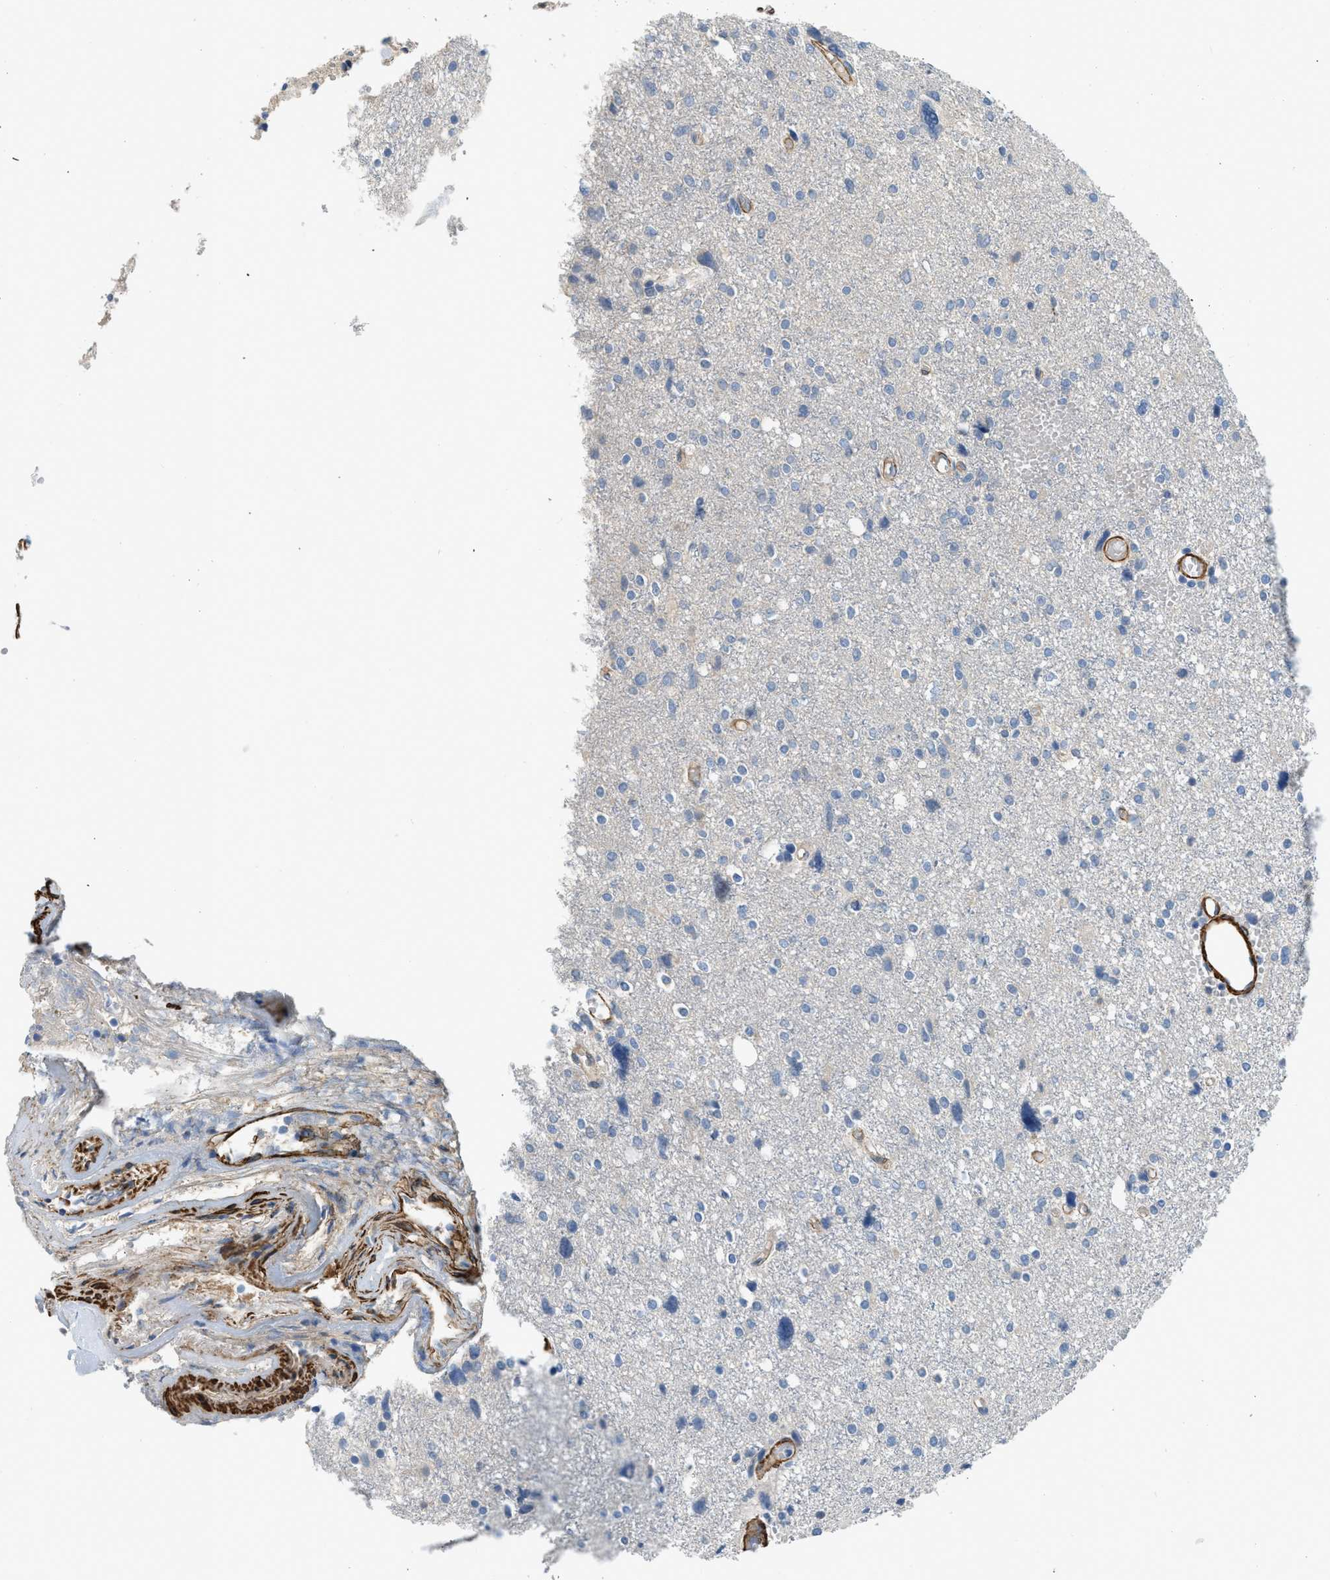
{"staining": {"intensity": "negative", "quantity": "none", "location": "none"}, "tissue": "glioma", "cell_type": "Tumor cells", "image_type": "cancer", "snomed": [{"axis": "morphology", "description": "Glioma, malignant, High grade"}, {"axis": "topography", "description": "Brain"}], "caption": "The immunohistochemistry histopathology image has no significant positivity in tumor cells of malignant glioma (high-grade) tissue. (DAB immunohistochemistry (IHC) with hematoxylin counter stain).", "gene": "BMPR1A", "patient": {"sex": "female", "age": 59}}